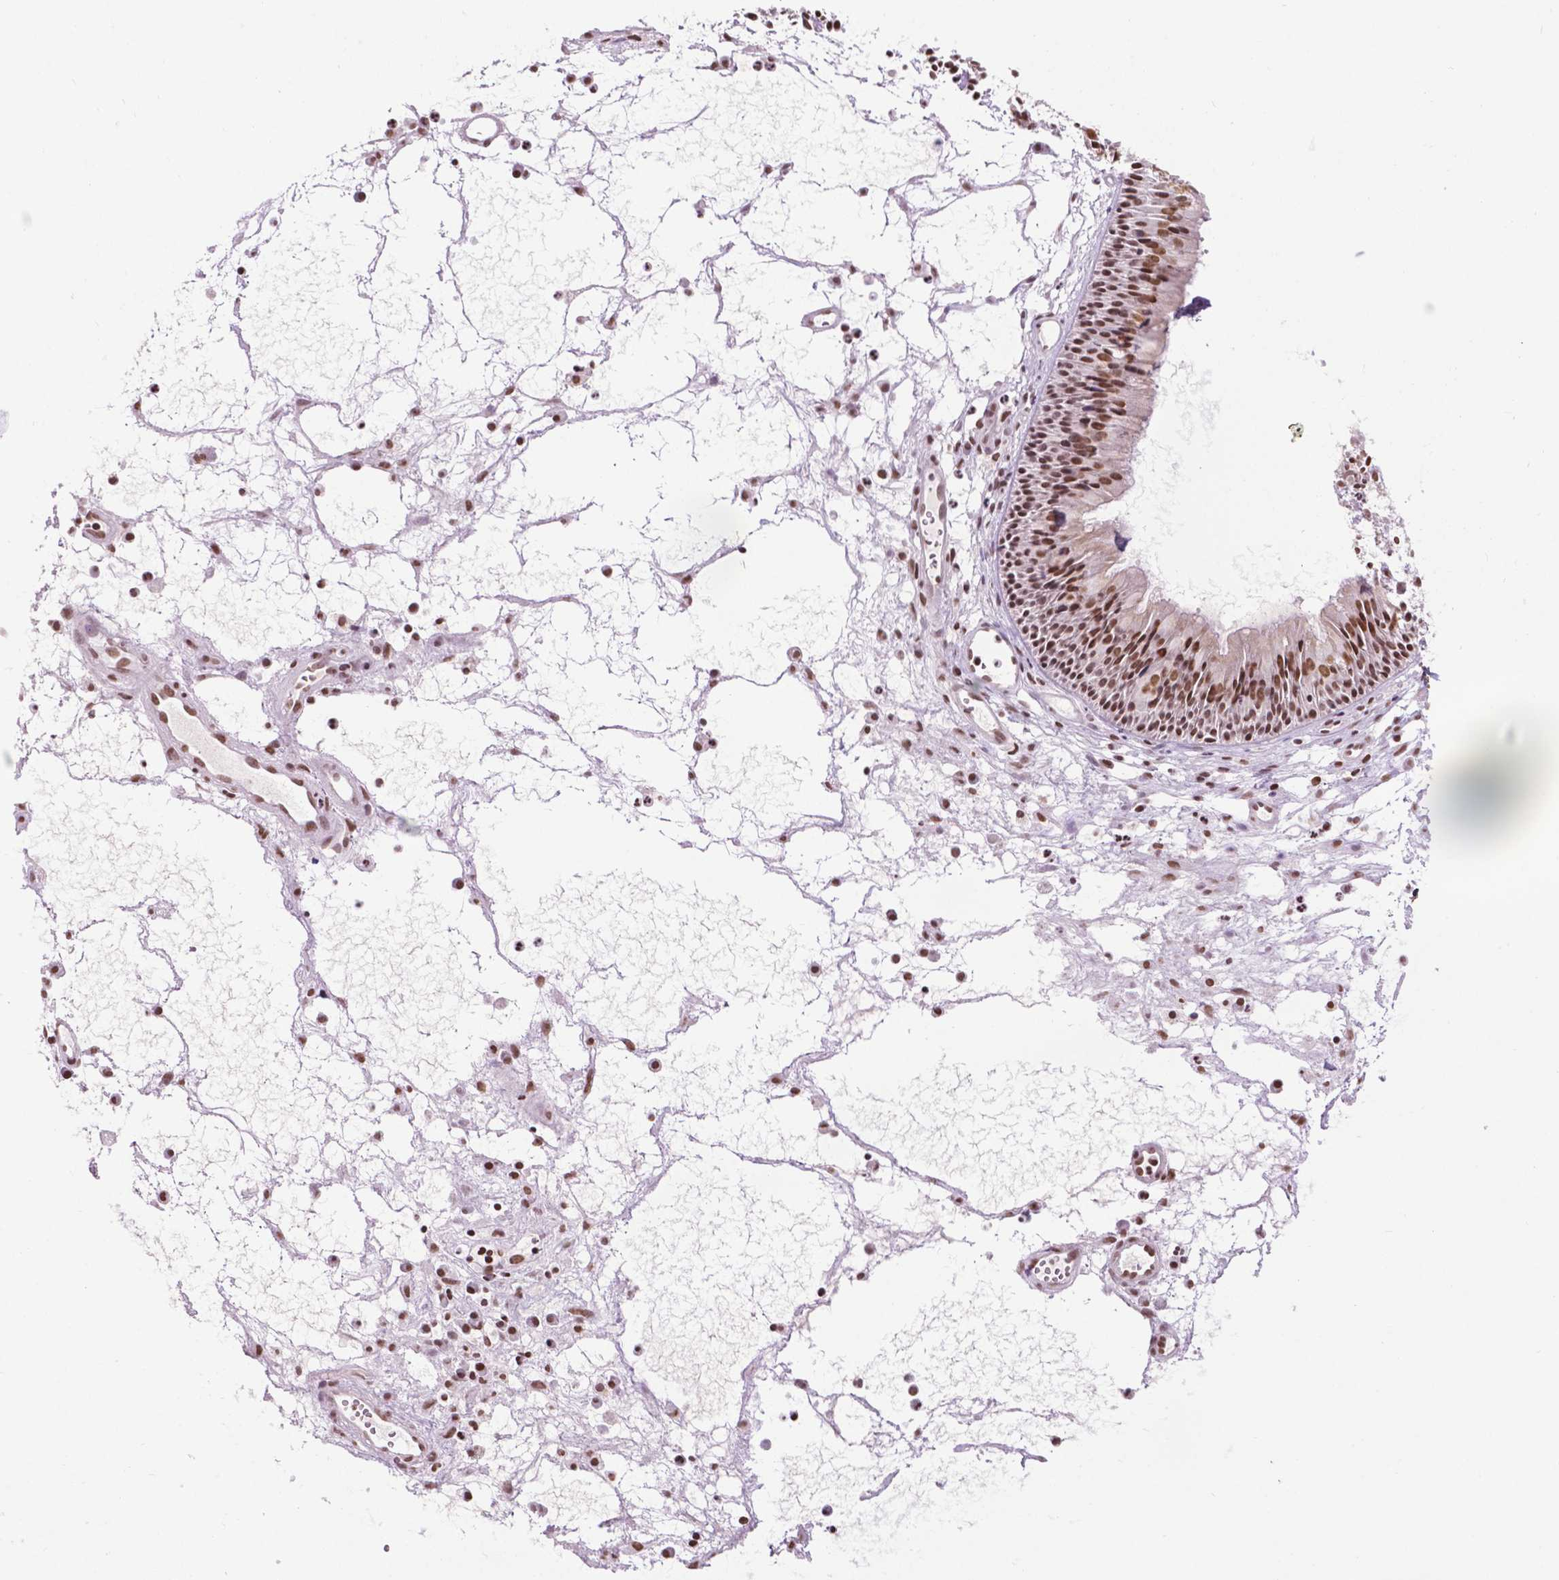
{"staining": {"intensity": "moderate", "quantity": ">75%", "location": "nuclear"}, "tissue": "nasopharynx", "cell_type": "Respiratory epithelial cells", "image_type": "normal", "snomed": [{"axis": "morphology", "description": "Normal tissue, NOS"}, {"axis": "topography", "description": "Nasopharynx"}], "caption": "DAB (3,3'-diaminobenzidine) immunohistochemical staining of normal human nasopharynx displays moderate nuclear protein positivity in approximately >75% of respiratory epithelial cells.", "gene": "COL23A1", "patient": {"sex": "male", "age": 31}}